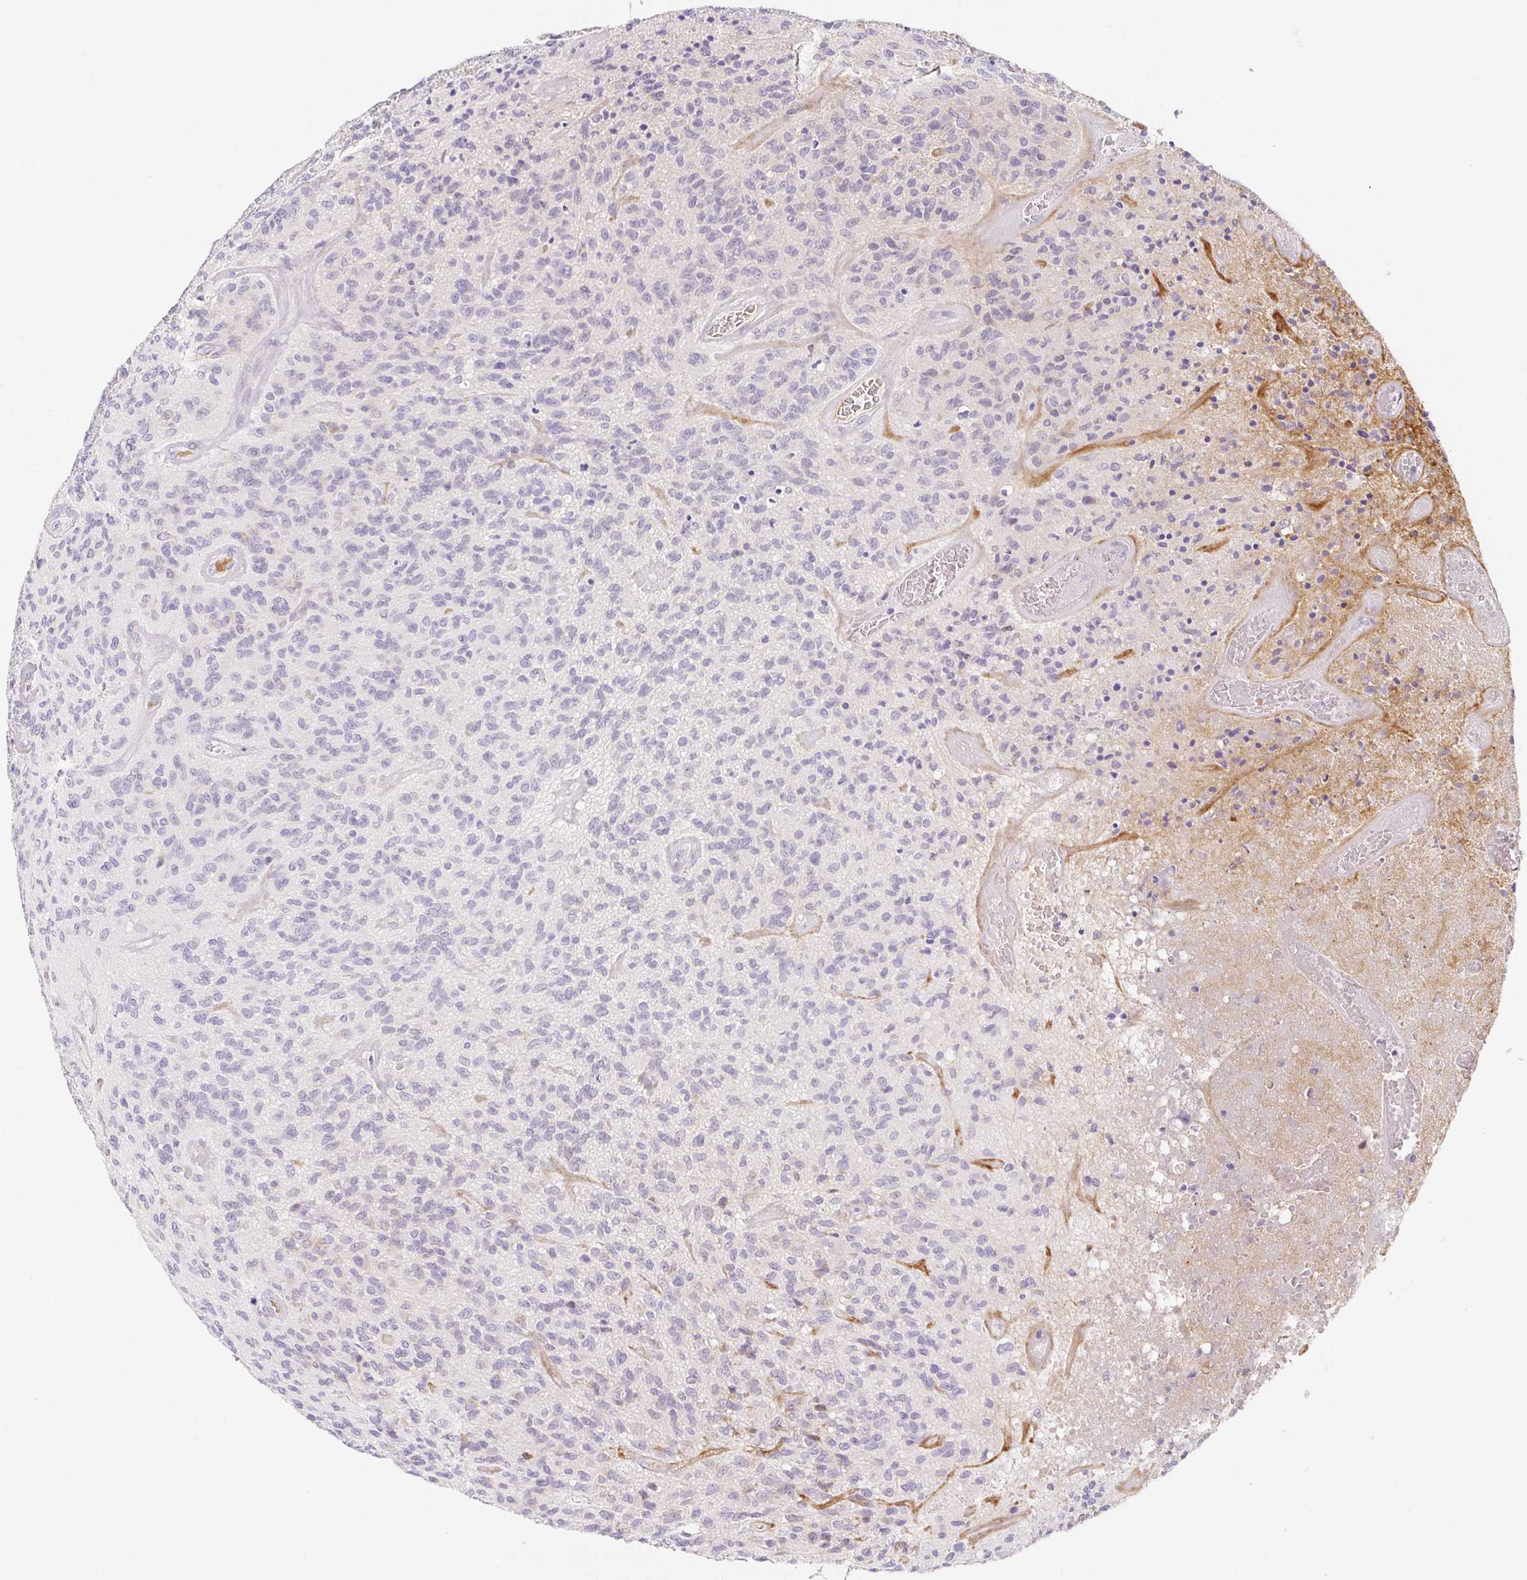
{"staining": {"intensity": "negative", "quantity": "none", "location": "none"}, "tissue": "glioma", "cell_type": "Tumor cells", "image_type": "cancer", "snomed": [{"axis": "morphology", "description": "Glioma, malignant, High grade"}, {"axis": "topography", "description": "Brain"}], "caption": "Image shows no protein expression in tumor cells of high-grade glioma (malignant) tissue. Brightfield microscopy of IHC stained with DAB (3,3'-diaminobenzidine) (brown) and hematoxylin (blue), captured at high magnification.", "gene": "ITIH2", "patient": {"sex": "male", "age": 76}}